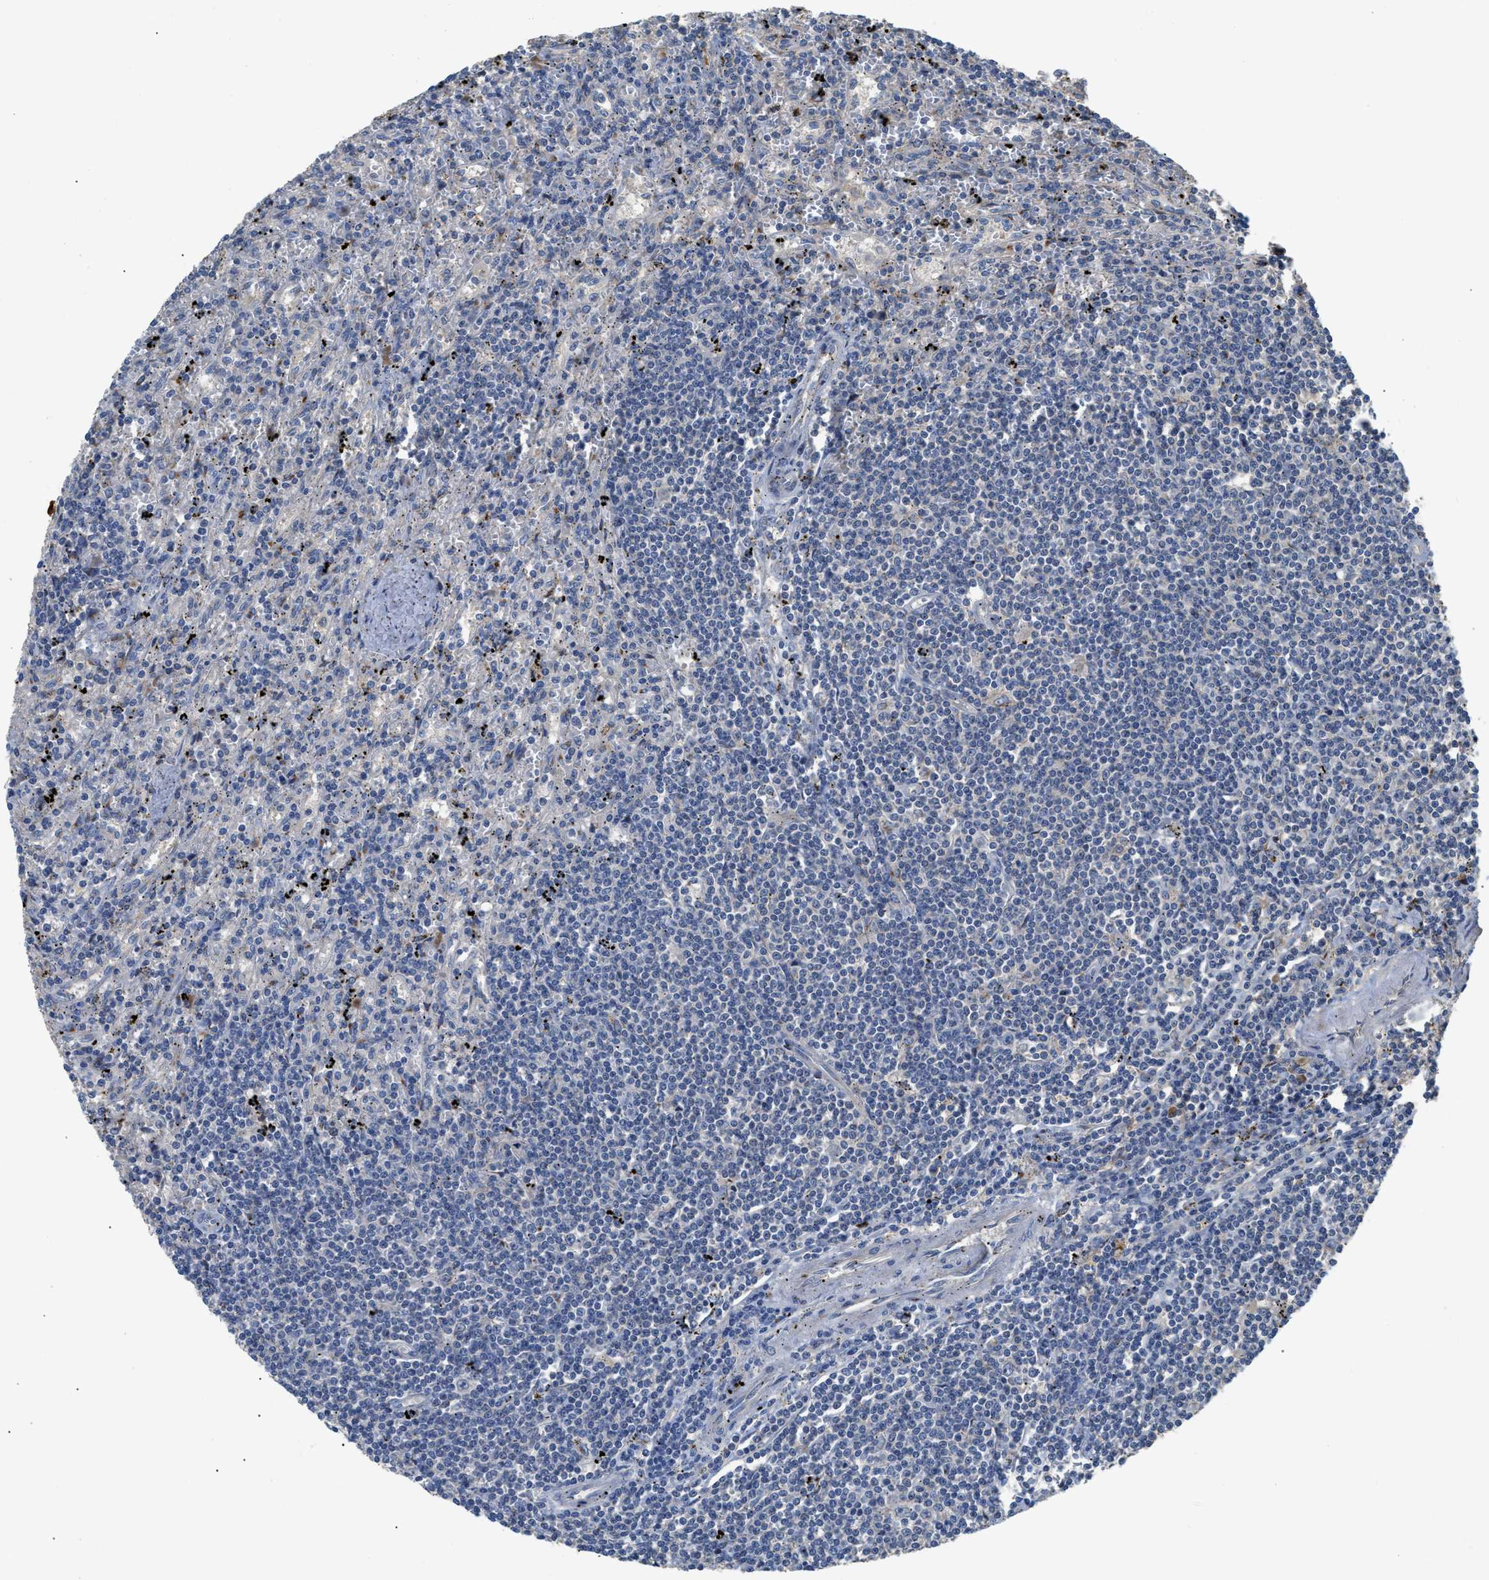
{"staining": {"intensity": "negative", "quantity": "none", "location": "none"}, "tissue": "lymphoma", "cell_type": "Tumor cells", "image_type": "cancer", "snomed": [{"axis": "morphology", "description": "Malignant lymphoma, non-Hodgkin's type, Low grade"}, {"axis": "topography", "description": "Spleen"}], "caption": "A photomicrograph of human malignant lymphoma, non-Hodgkin's type (low-grade) is negative for staining in tumor cells.", "gene": "SIK2", "patient": {"sex": "male", "age": 76}}